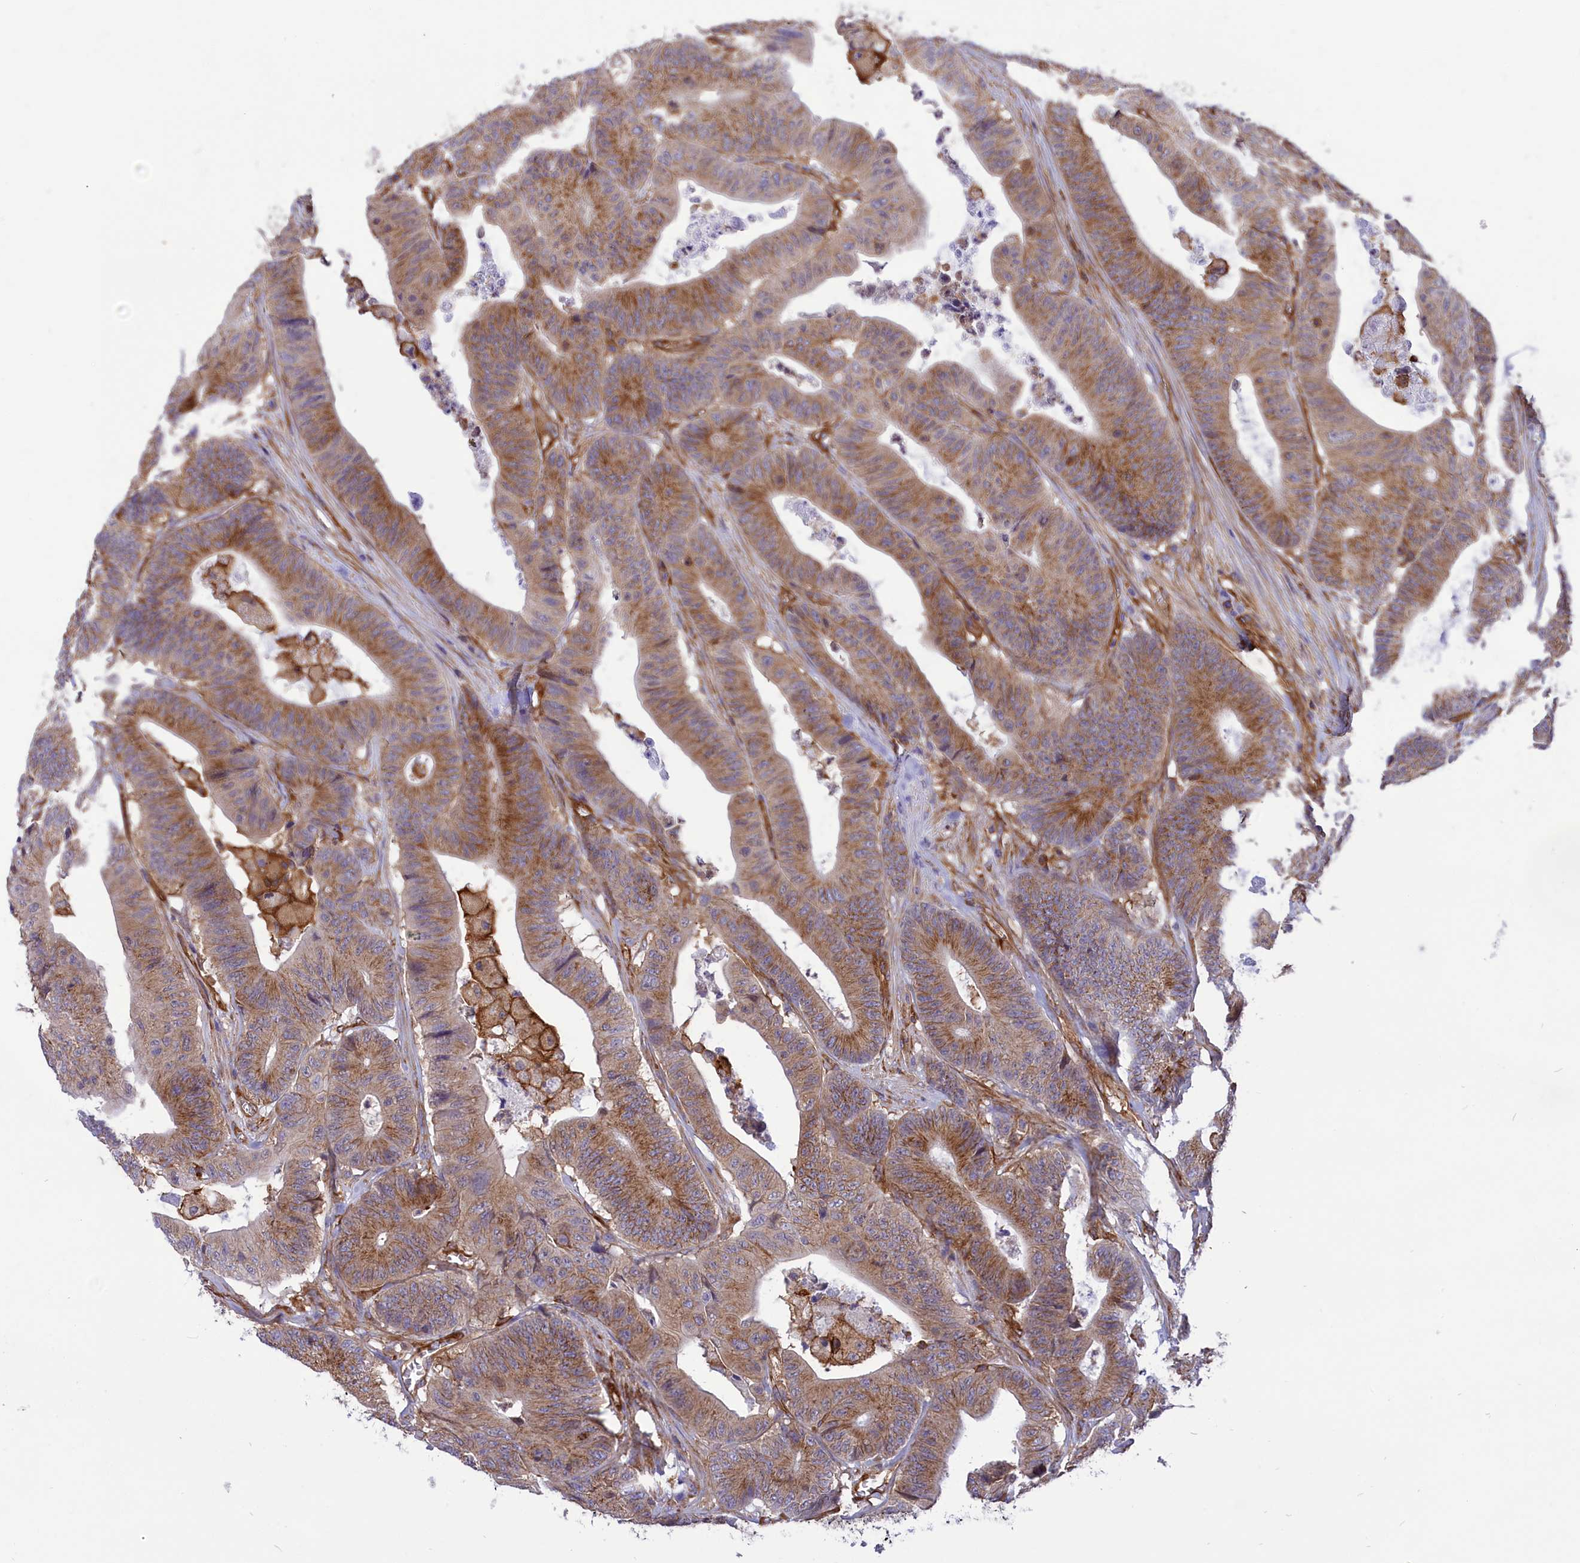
{"staining": {"intensity": "moderate", "quantity": ">75%", "location": "cytoplasmic/membranous"}, "tissue": "colorectal cancer", "cell_type": "Tumor cells", "image_type": "cancer", "snomed": [{"axis": "morphology", "description": "Adenocarcinoma, NOS"}, {"axis": "topography", "description": "Colon"}], "caption": "High-power microscopy captured an immunohistochemistry photomicrograph of adenocarcinoma (colorectal), revealing moderate cytoplasmic/membranous positivity in about >75% of tumor cells.", "gene": "SEPTIN9", "patient": {"sex": "female", "age": 84}}